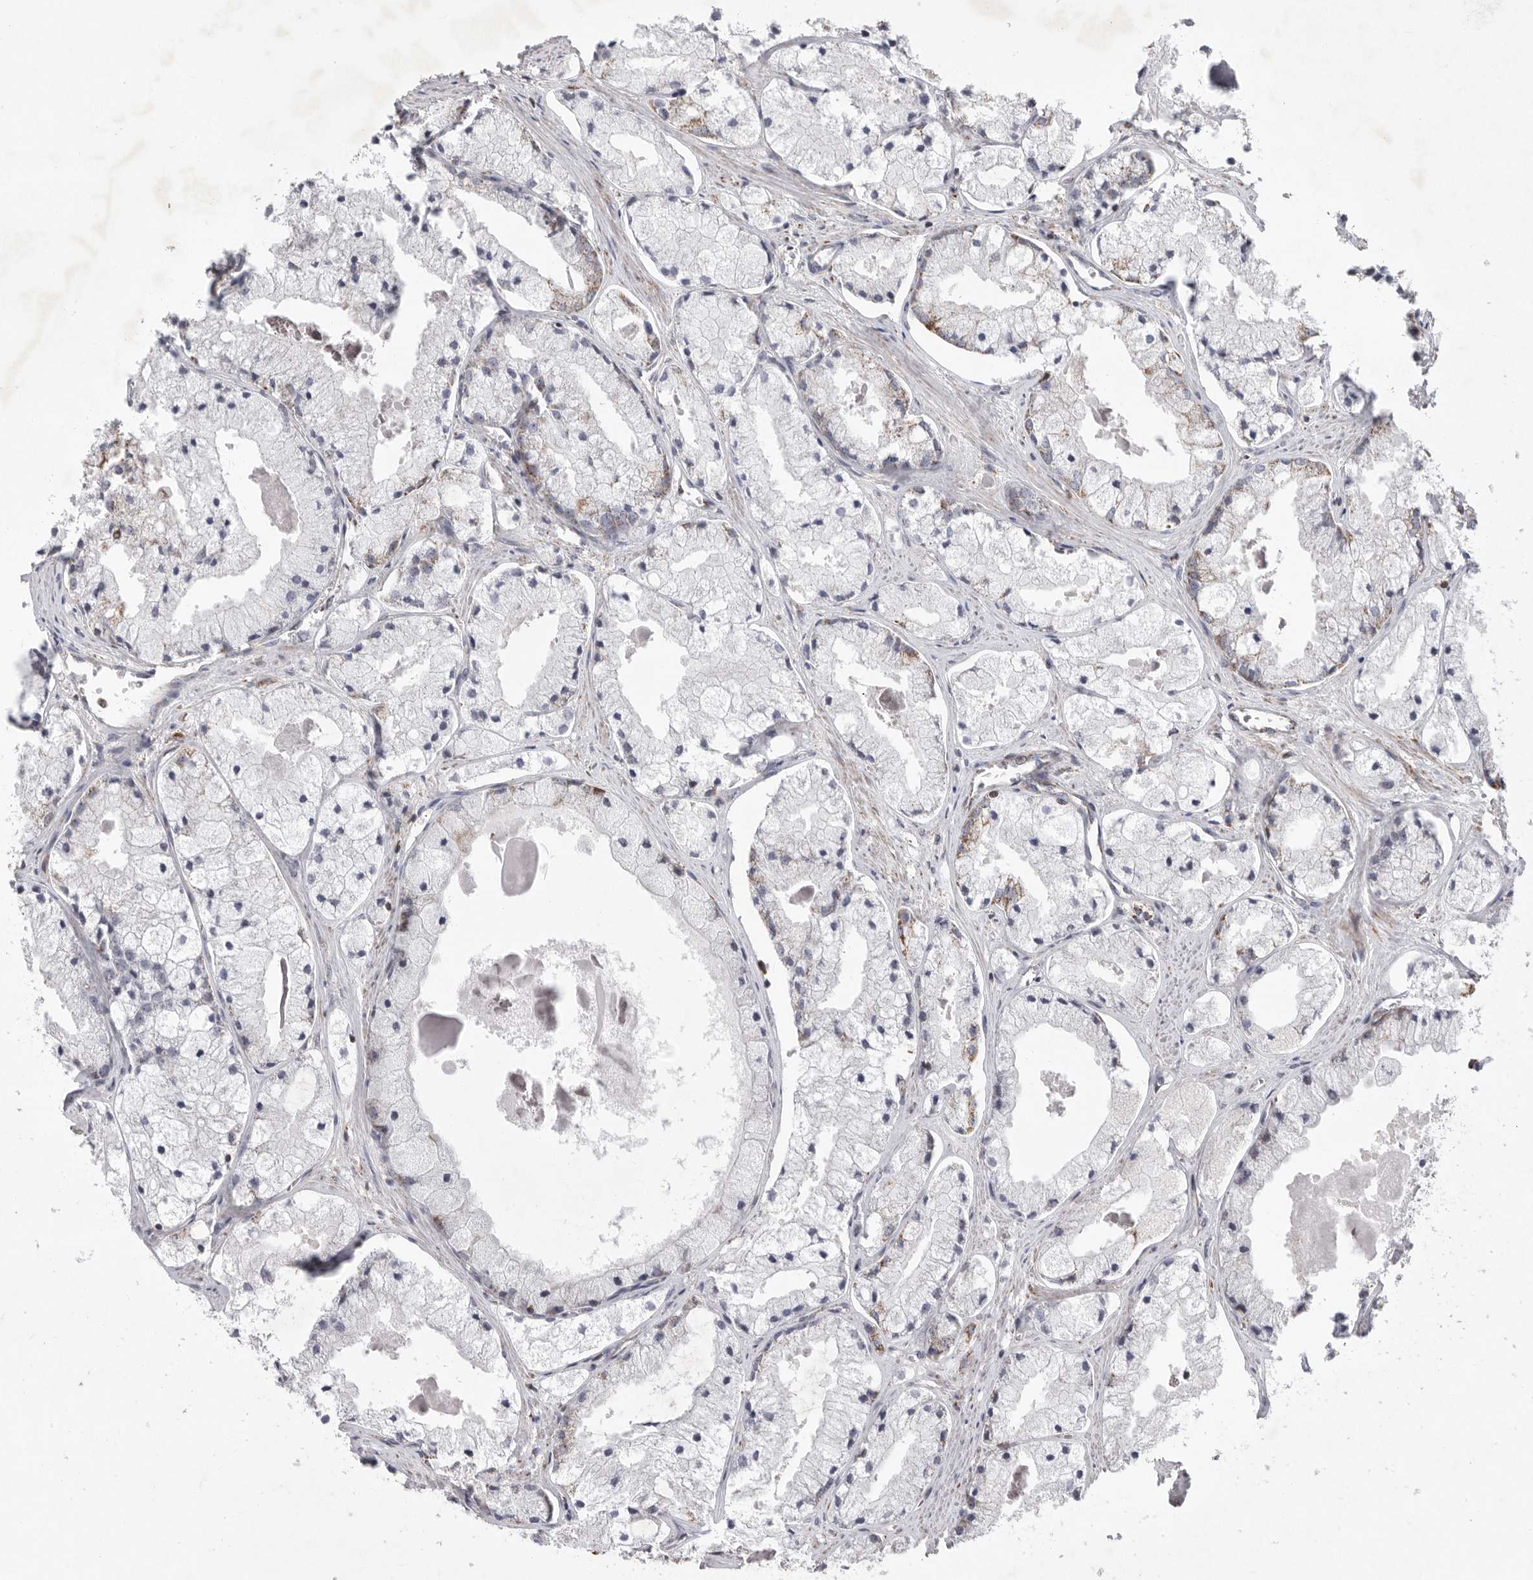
{"staining": {"intensity": "moderate", "quantity": "<25%", "location": "cytoplasmic/membranous"}, "tissue": "prostate cancer", "cell_type": "Tumor cells", "image_type": "cancer", "snomed": [{"axis": "morphology", "description": "Adenocarcinoma, High grade"}, {"axis": "topography", "description": "Prostate"}], "caption": "Immunohistochemistry (IHC) staining of prostate cancer, which exhibits low levels of moderate cytoplasmic/membranous positivity in approximately <25% of tumor cells indicating moderate cytoplasmic/membranous protein expression. The staining was performed using DAB (brown) for protein detection and nuclei were counterstained in hematoxylin (blue).", "gene": "MPZL1", "patient": {"sex": "male", "age": 50}}